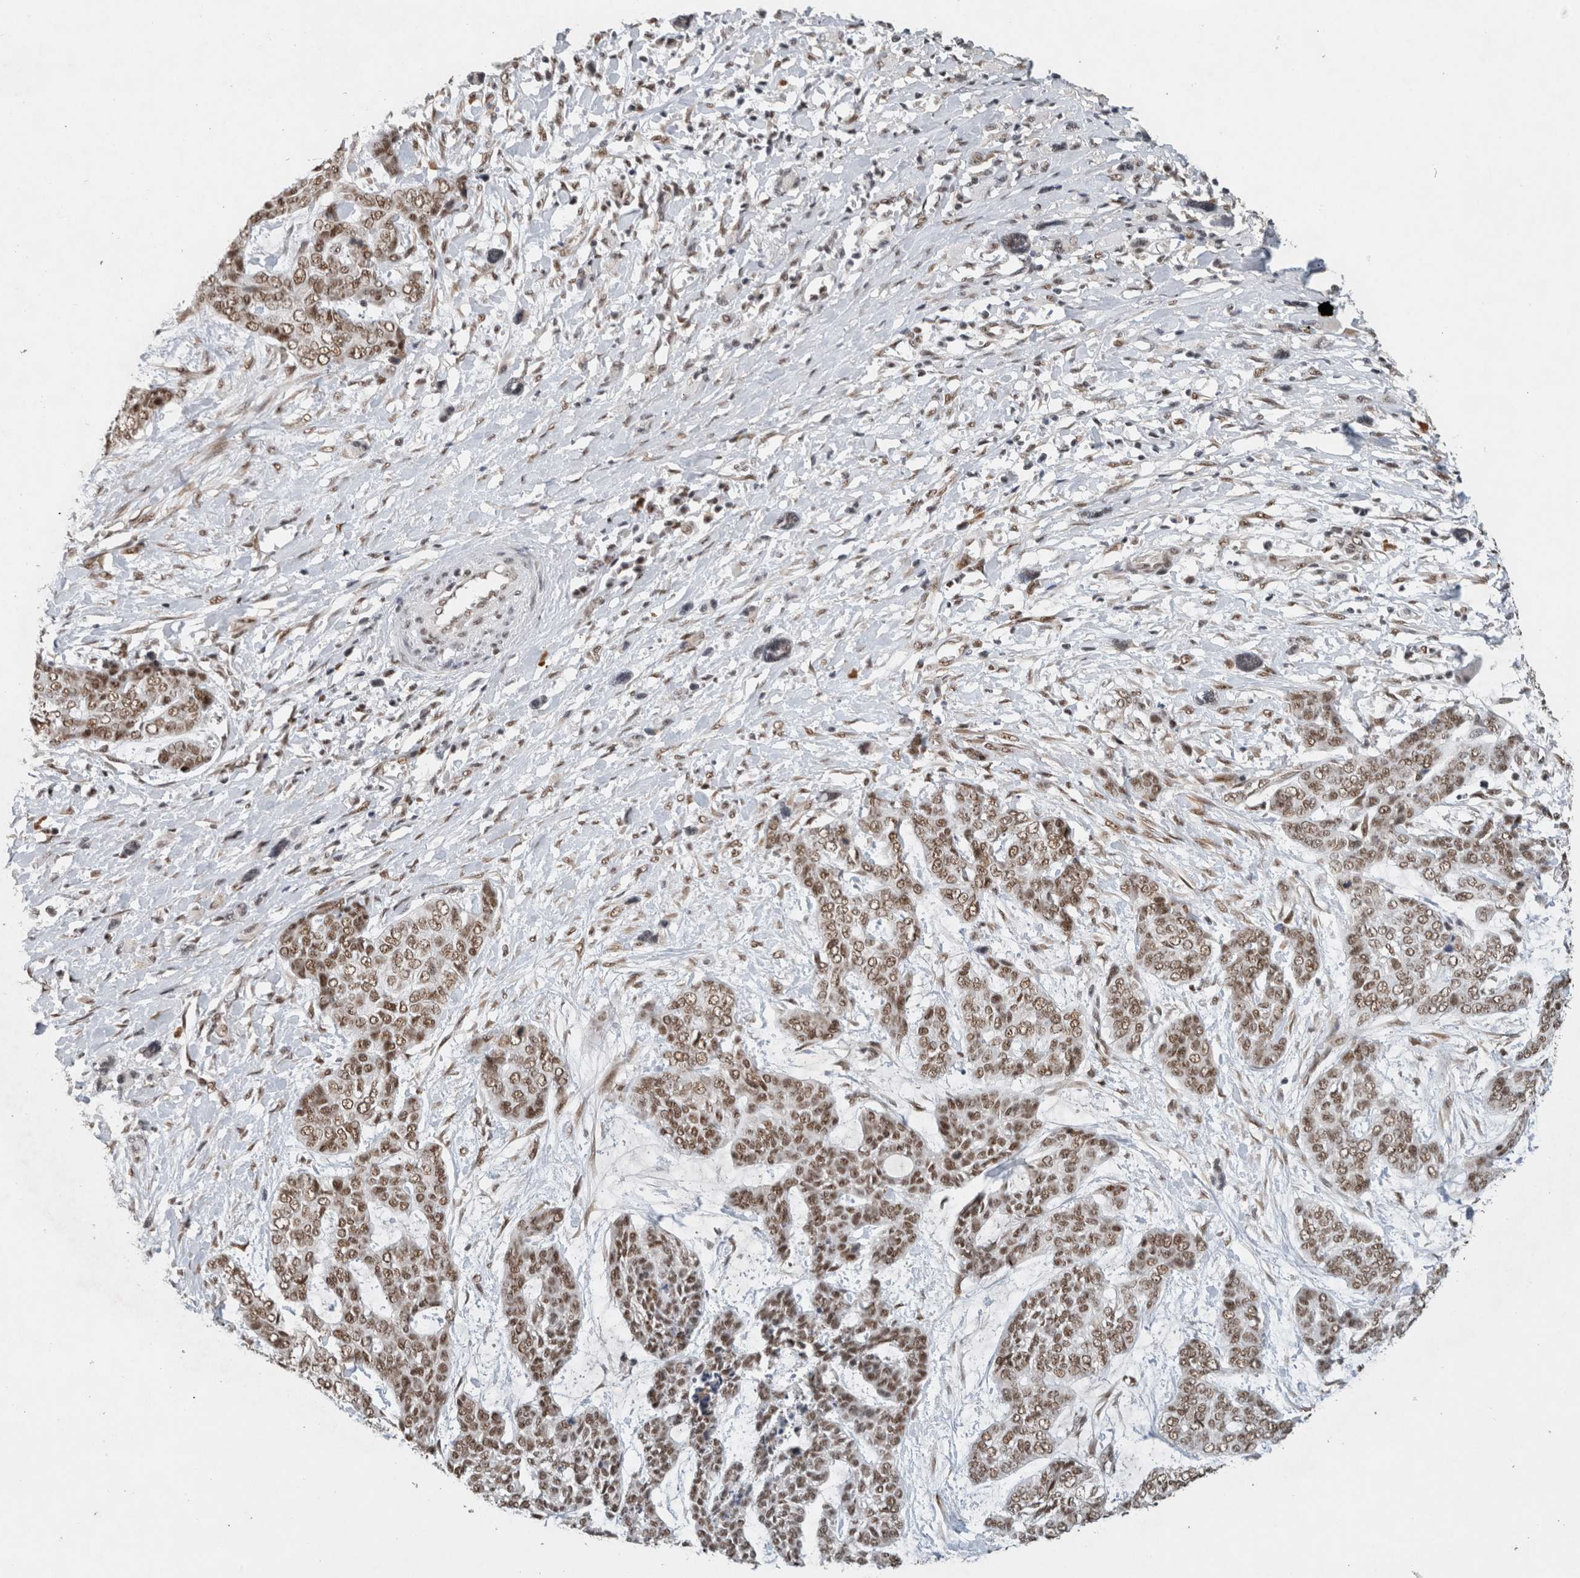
{"staining": {"intensity": "moderate", "quantity": ">75%", "location": "nuclear"}, "tissue": "skin cancer", "cell_type": "Tumor cells", "image_type": "cancer", "snomed": [{"axis": "morphology", "description": "Basal cell carcinoma"}, {"axis": "topography", "description": "Skin"}], "caption": "IHC (DAB (3,3'-diaminobenzidine)) staining of human skin cancer (basal cell carcinoma) shows moderate nuclear protein positivity in approximately >75% of tumor cells.", "gene": "DDX42", "patient": {"sex": "female", "age": 64}}